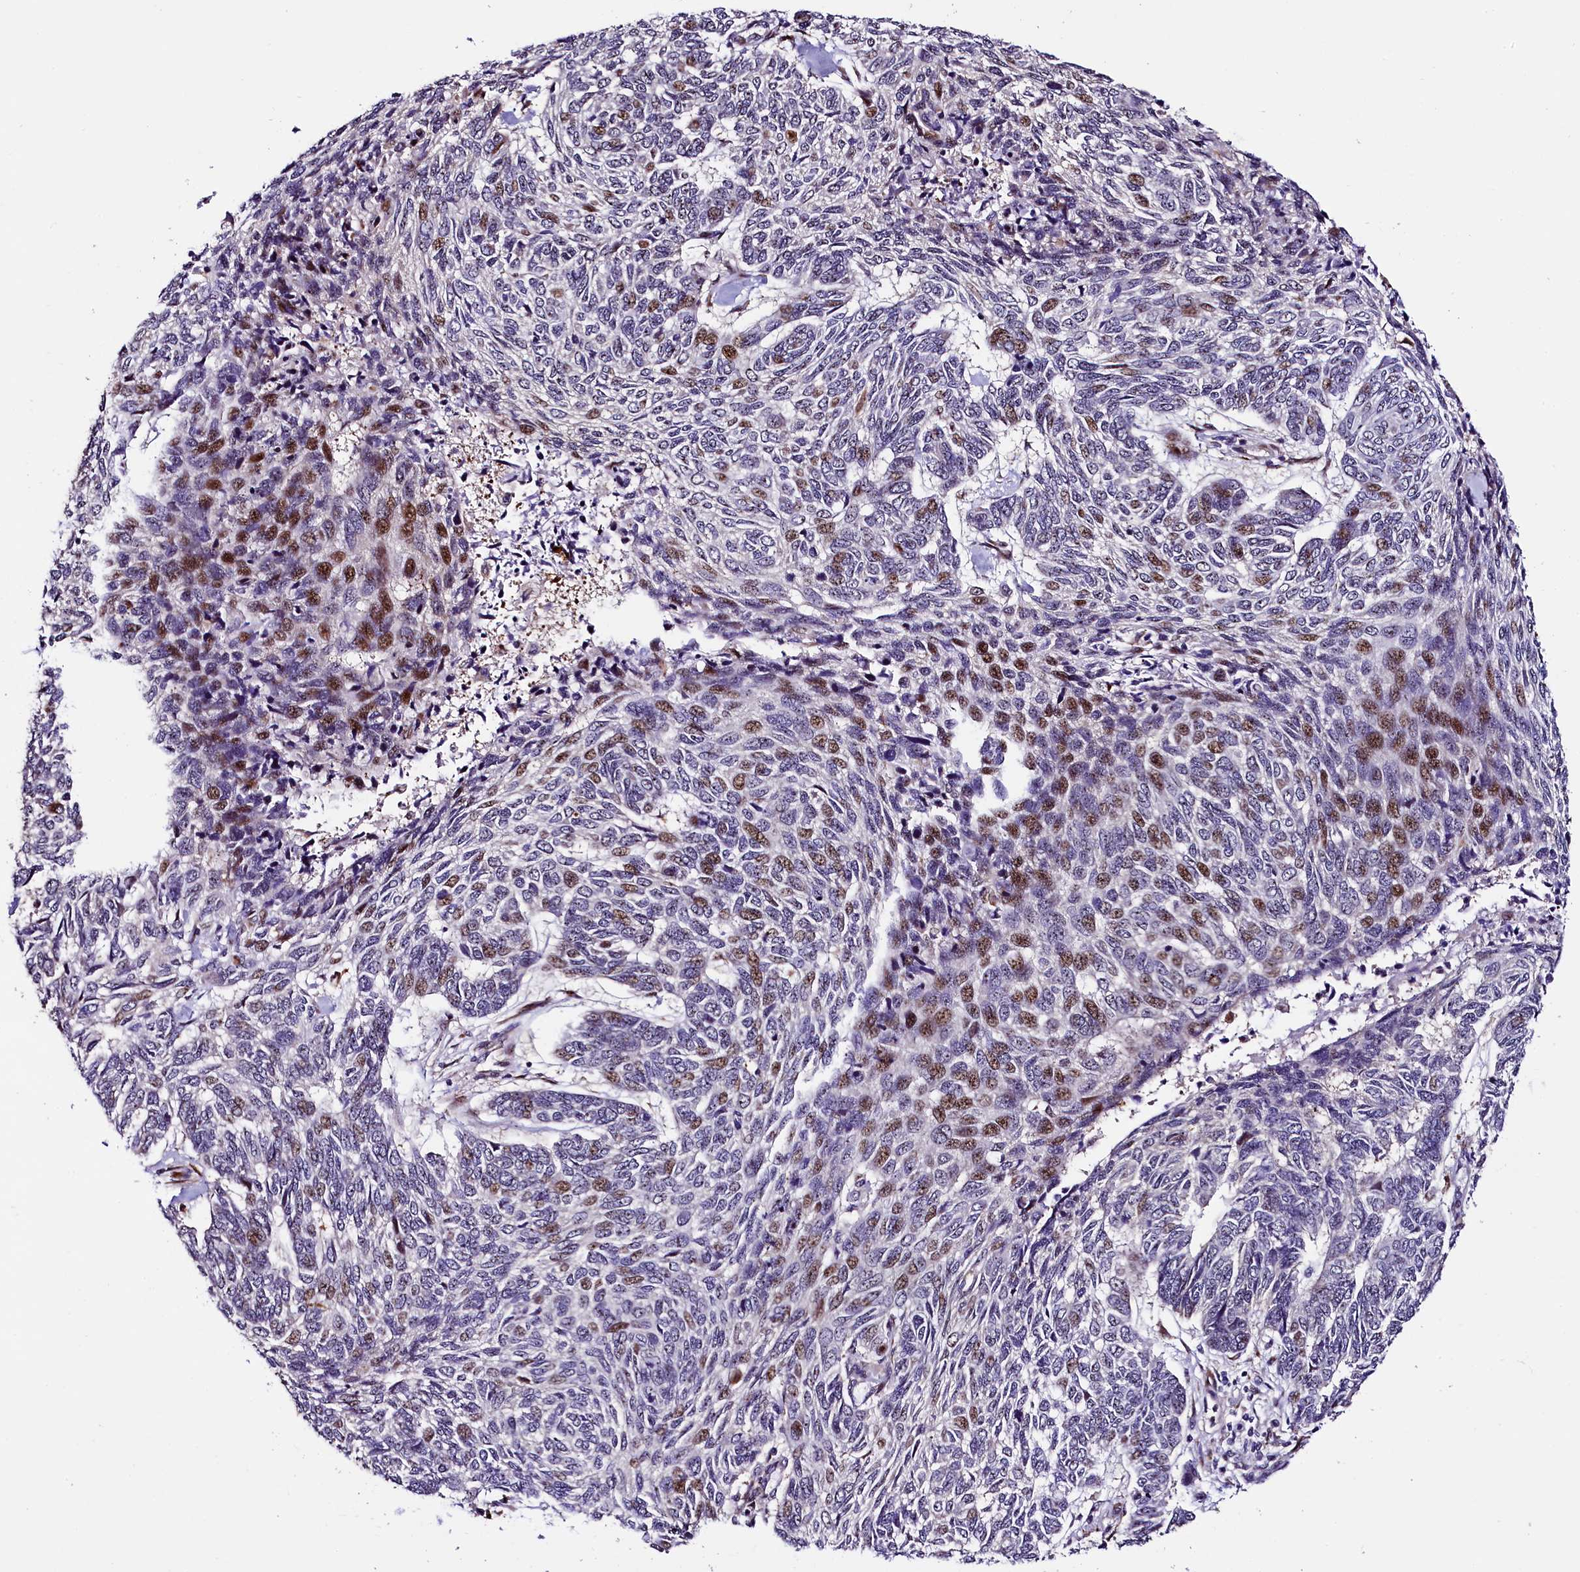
{"staining": {"intensity": "moderate", "quantity": "<25%", "location": "nuclear"}, "tissue": "skin cancer", "cell_type": "Tumor cells", "image_type": "cancer", "snomed": [{"axis": "morphology", "description": "Basal cell carcinoma"}, {"axis": "topography", "description": "Skin"}], "caption": "A low amount of moderate nuclear expression is present in approximately <25% of tumor cells in skin basal cell carcinoma tissue.", "gene": "TRMT112", "patient": {"sex": "female", "age": 65}}